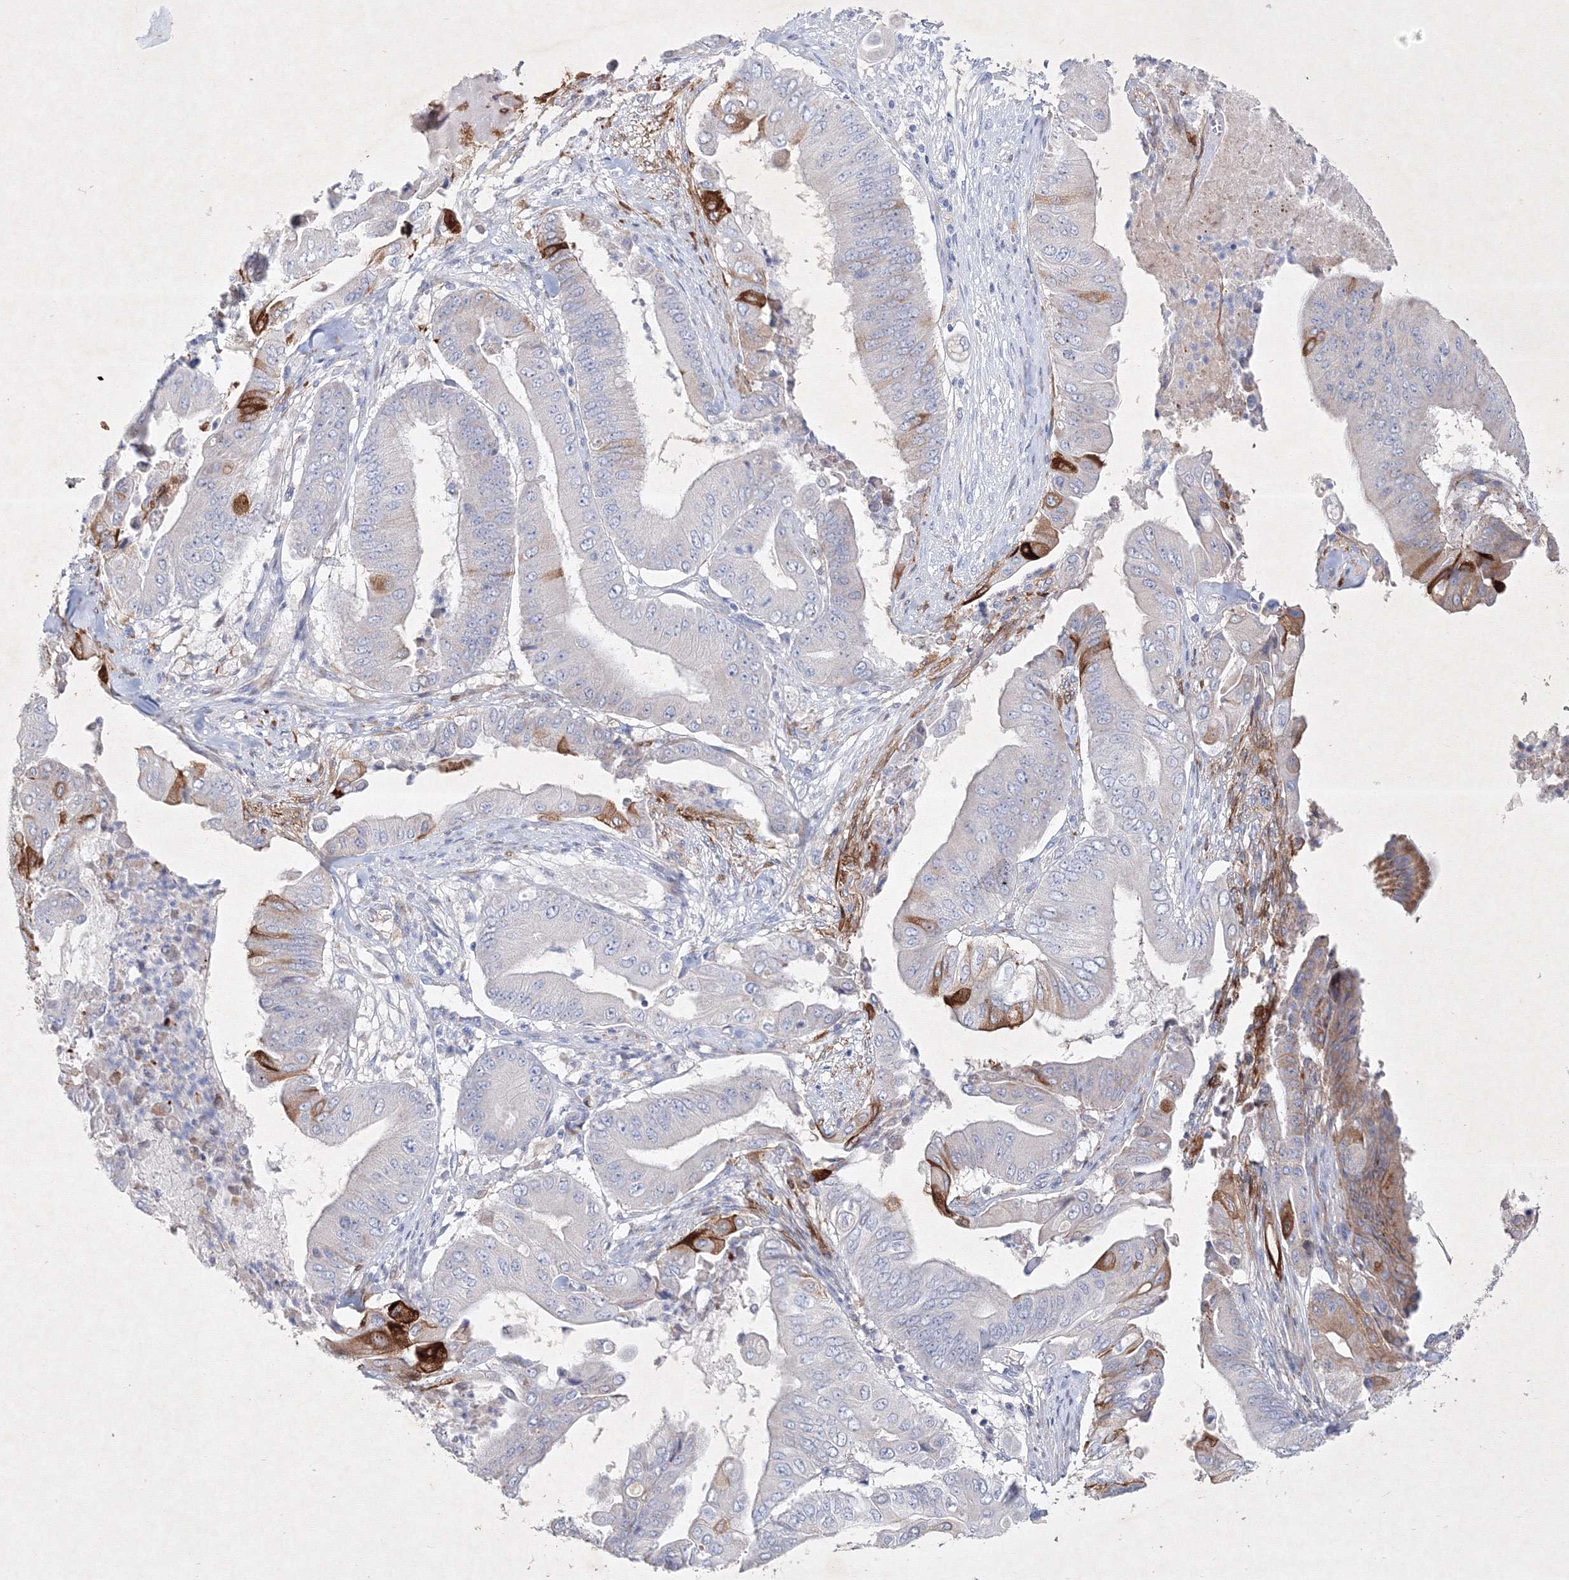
{"staining": {"intensity": "moderate", "quantity": "<25%", "location": "cytoplasmic/membranous"}, "tissue": "pancreatic cancer", "cell_type": "Tumor cells", "image_type": "cancer", "snomed": [{"axis": "morphology", "description": "Adenocarcinoma, NOS"}, {"axis": "topography", "description": "Pancreas"}], "caption": "The immunohistochemical stain highlights moderate cytoplasmic/membranous staining in tumor cells of pancreatic cancer tissue.", "gene": "CXXC4", "patient": {"sex": "female", "age": 77}}